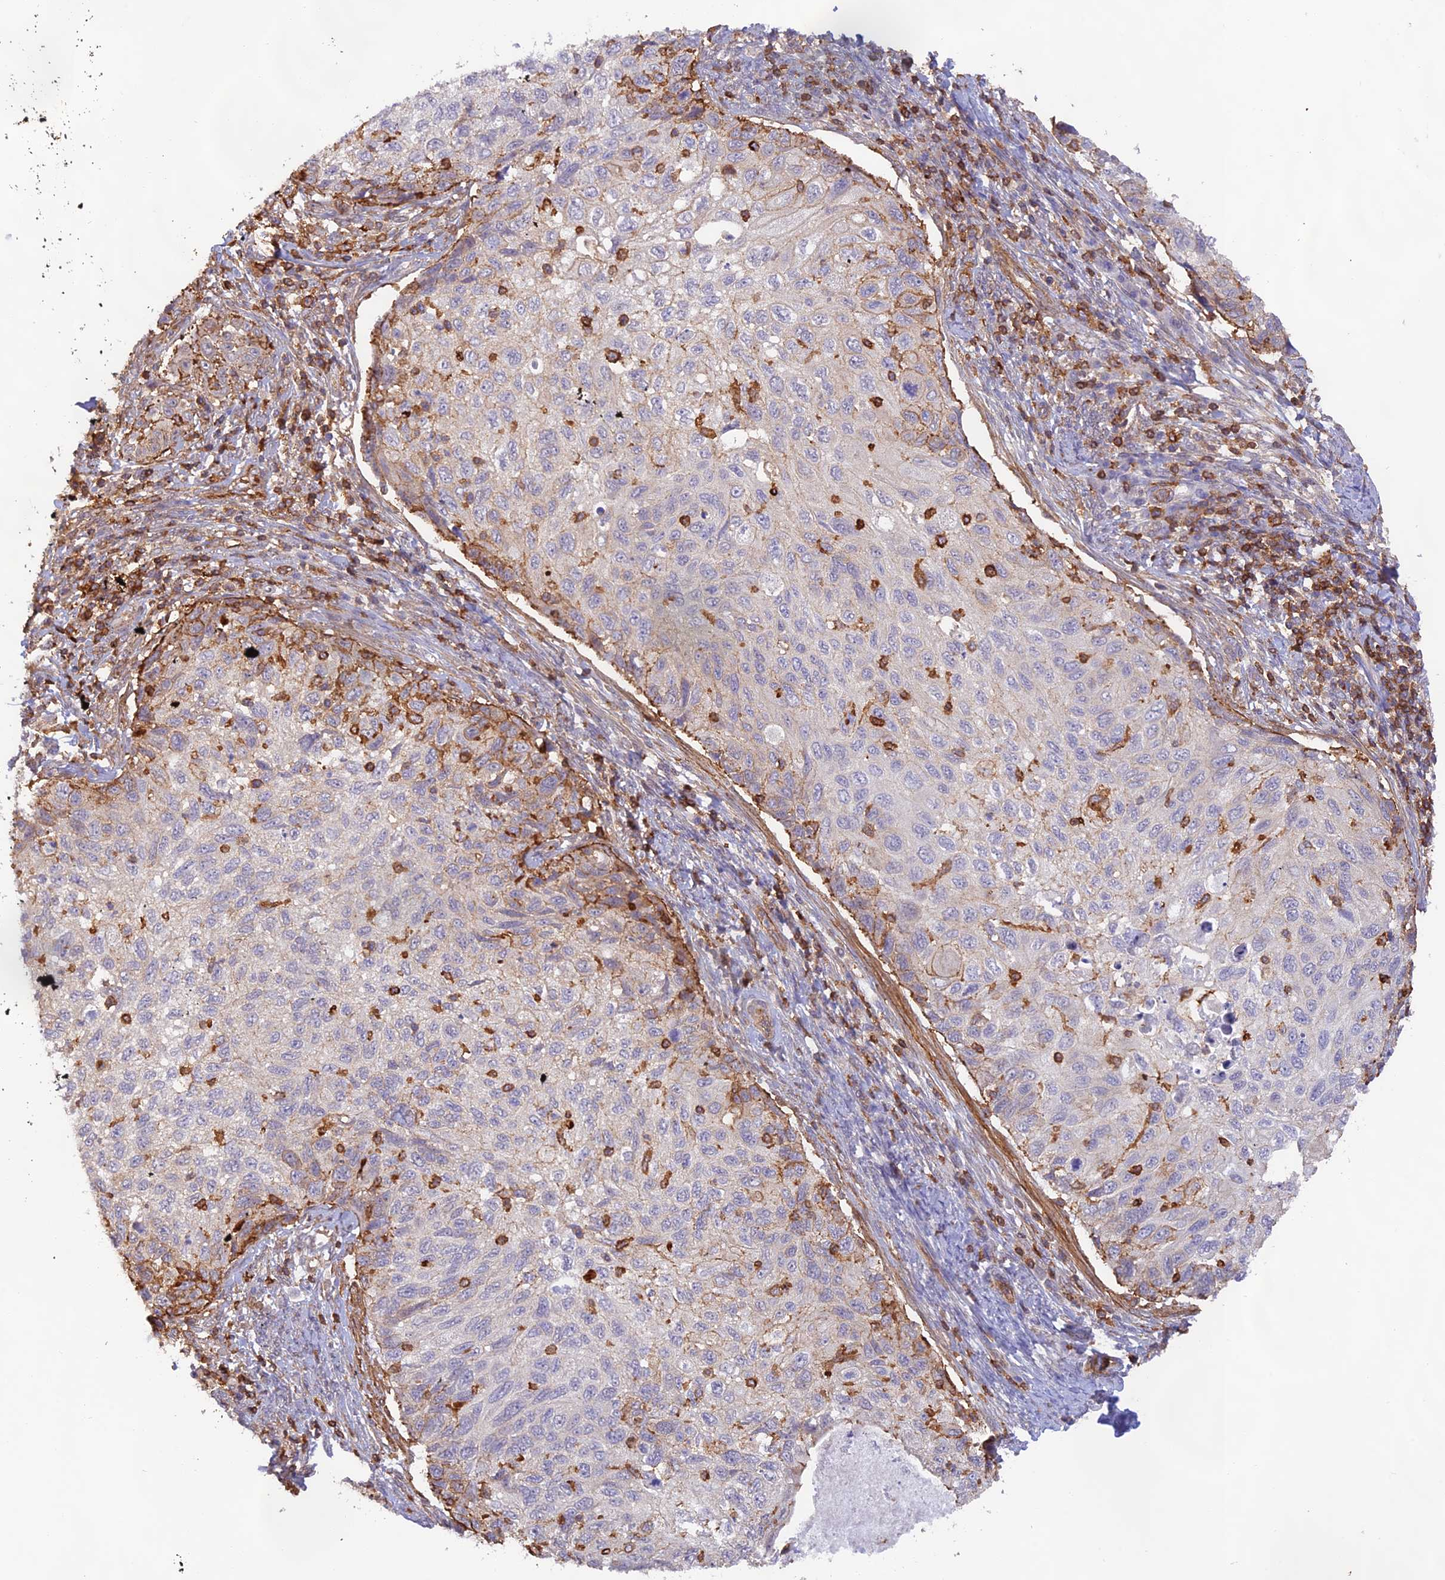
{"staining": {"intensity": "moderate", "quantity": "<25%", "location": "cytoplasmic/membranous"}, "tissue": "cervical cancer", "cell_type": "Tumor cells", "image_type": "cancer", "snomed": [{"axis": "morphology", "description": "Squamous cell carcinoma, NOS"}, {"axis": "topography", "description": "Cervix"}], "caption": "Immunohistochemical staining of human cervical cancer reveals moderate cytoplasmic/membranous protein positivity in about <25% of tumor cells.", "gene": "DENND1C", "patient": {"sex": "female", "age": 70}}